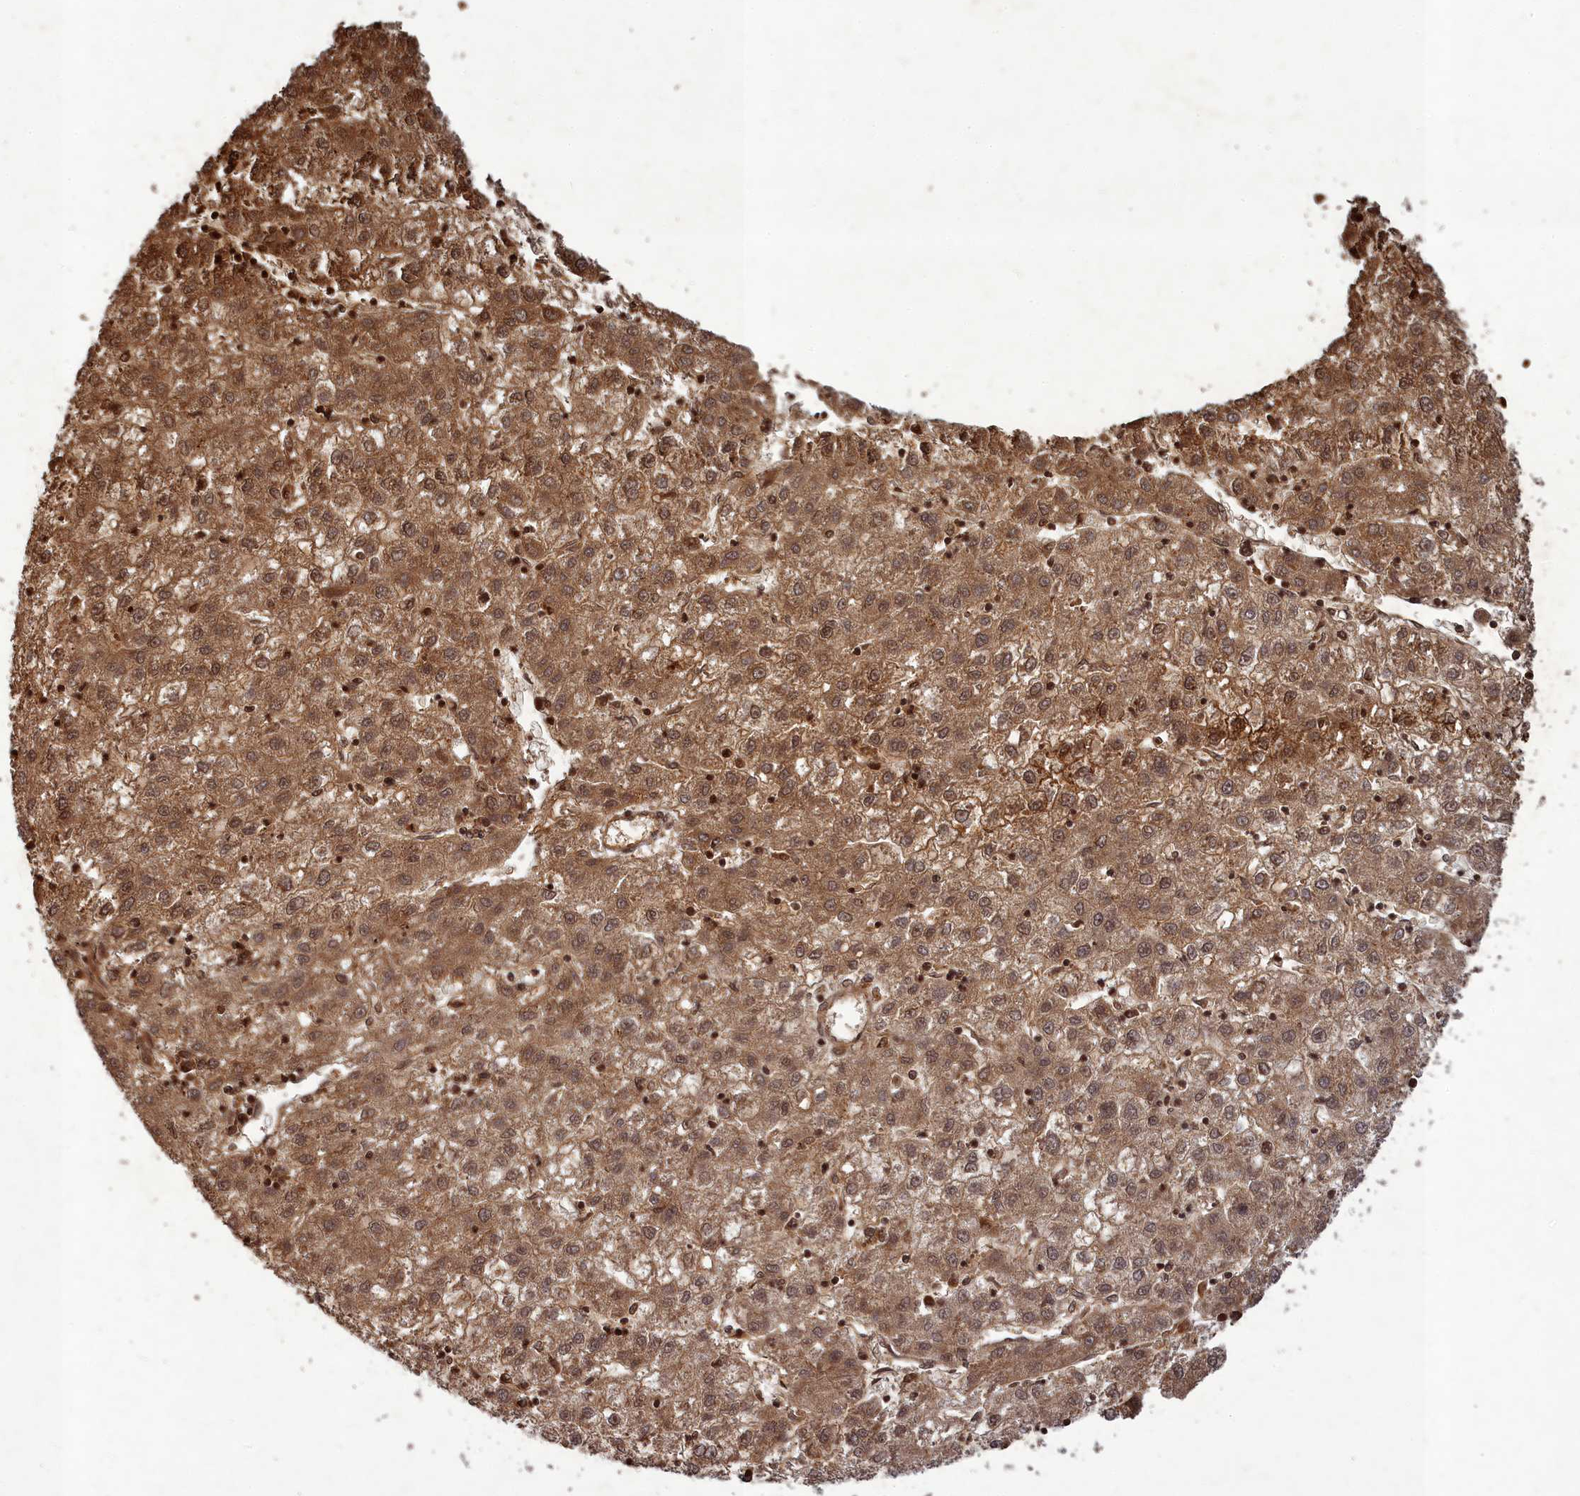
{"staining": {"intensity": "moderate", "quantity": ">75%", "location": "cytoplasmic/membranous,nuclear"}, "tissue": "liver cancer", "cell_type": "Tumor cells", "image_type": "cancer", "snomed": [{"axis": "morphology", "description": "Carcinoma, Hepatocellular, NOS"}, {"axis": "topography", "description": "Liver"}], "caption": "DAB immunohistochemical staining of human liver hepatocellular carcinoma reveals moderate cytoplasmic/membranous and nuclear protein expression in approximately >75% of tumor cells.", "gene": "SRMS", "patient": {"sex": "male", "age": 72}}